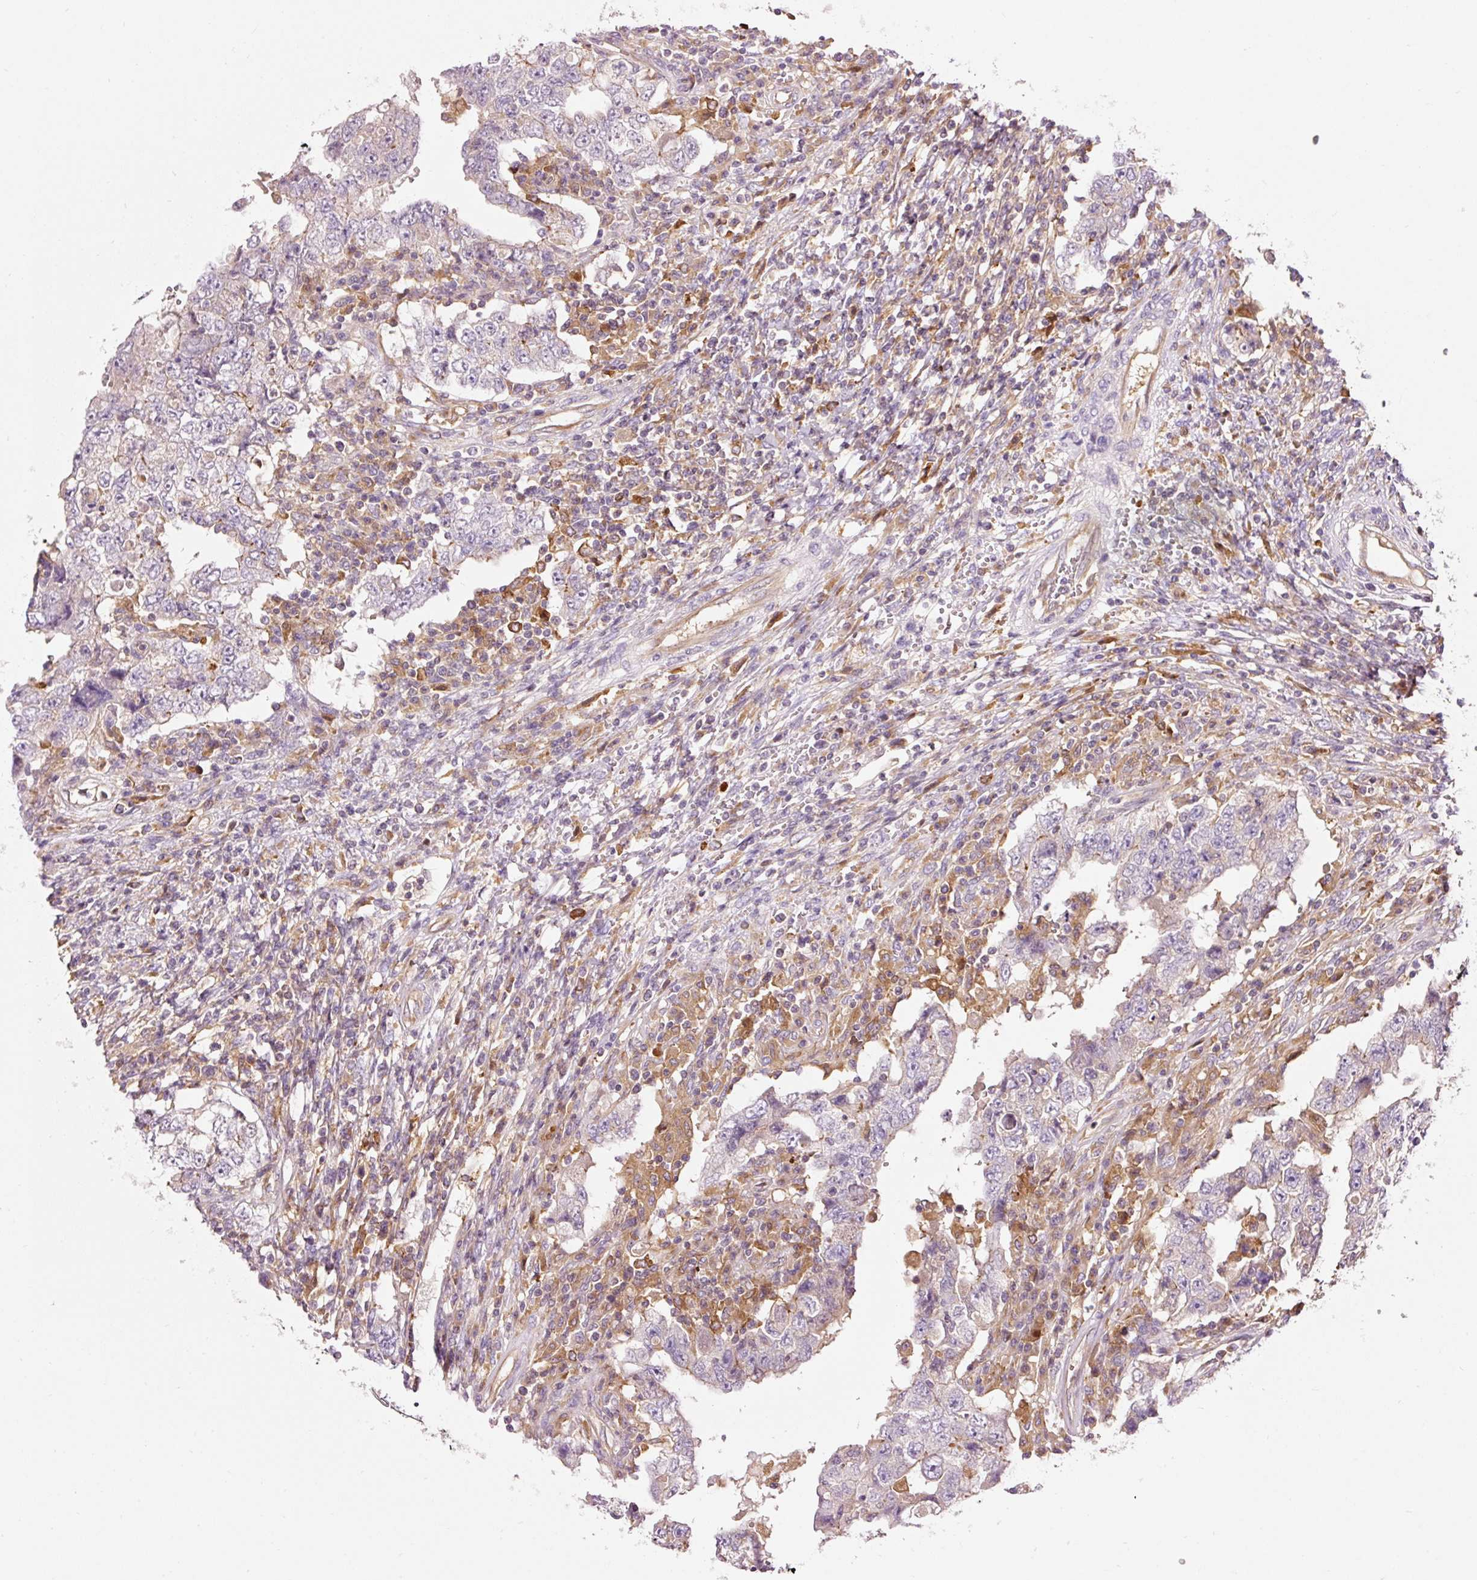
{"staining": {"intensity": "negative", "quantity": "none", "location": "none"}, "tissue": "testis cancer", "cell_type": "Tumor cells", "image_type": "cancer", "snomed": [{"axis": "morphology", "description": "Carcinoma, Embryonal, NOS"}, {"axis": "topography", "description": "Testis"}], "caption": "Tumor cells are negative for protein expression in human testis cancer.", "gene": "NAPA", "patient": {"sex": "male", "age": 26}}